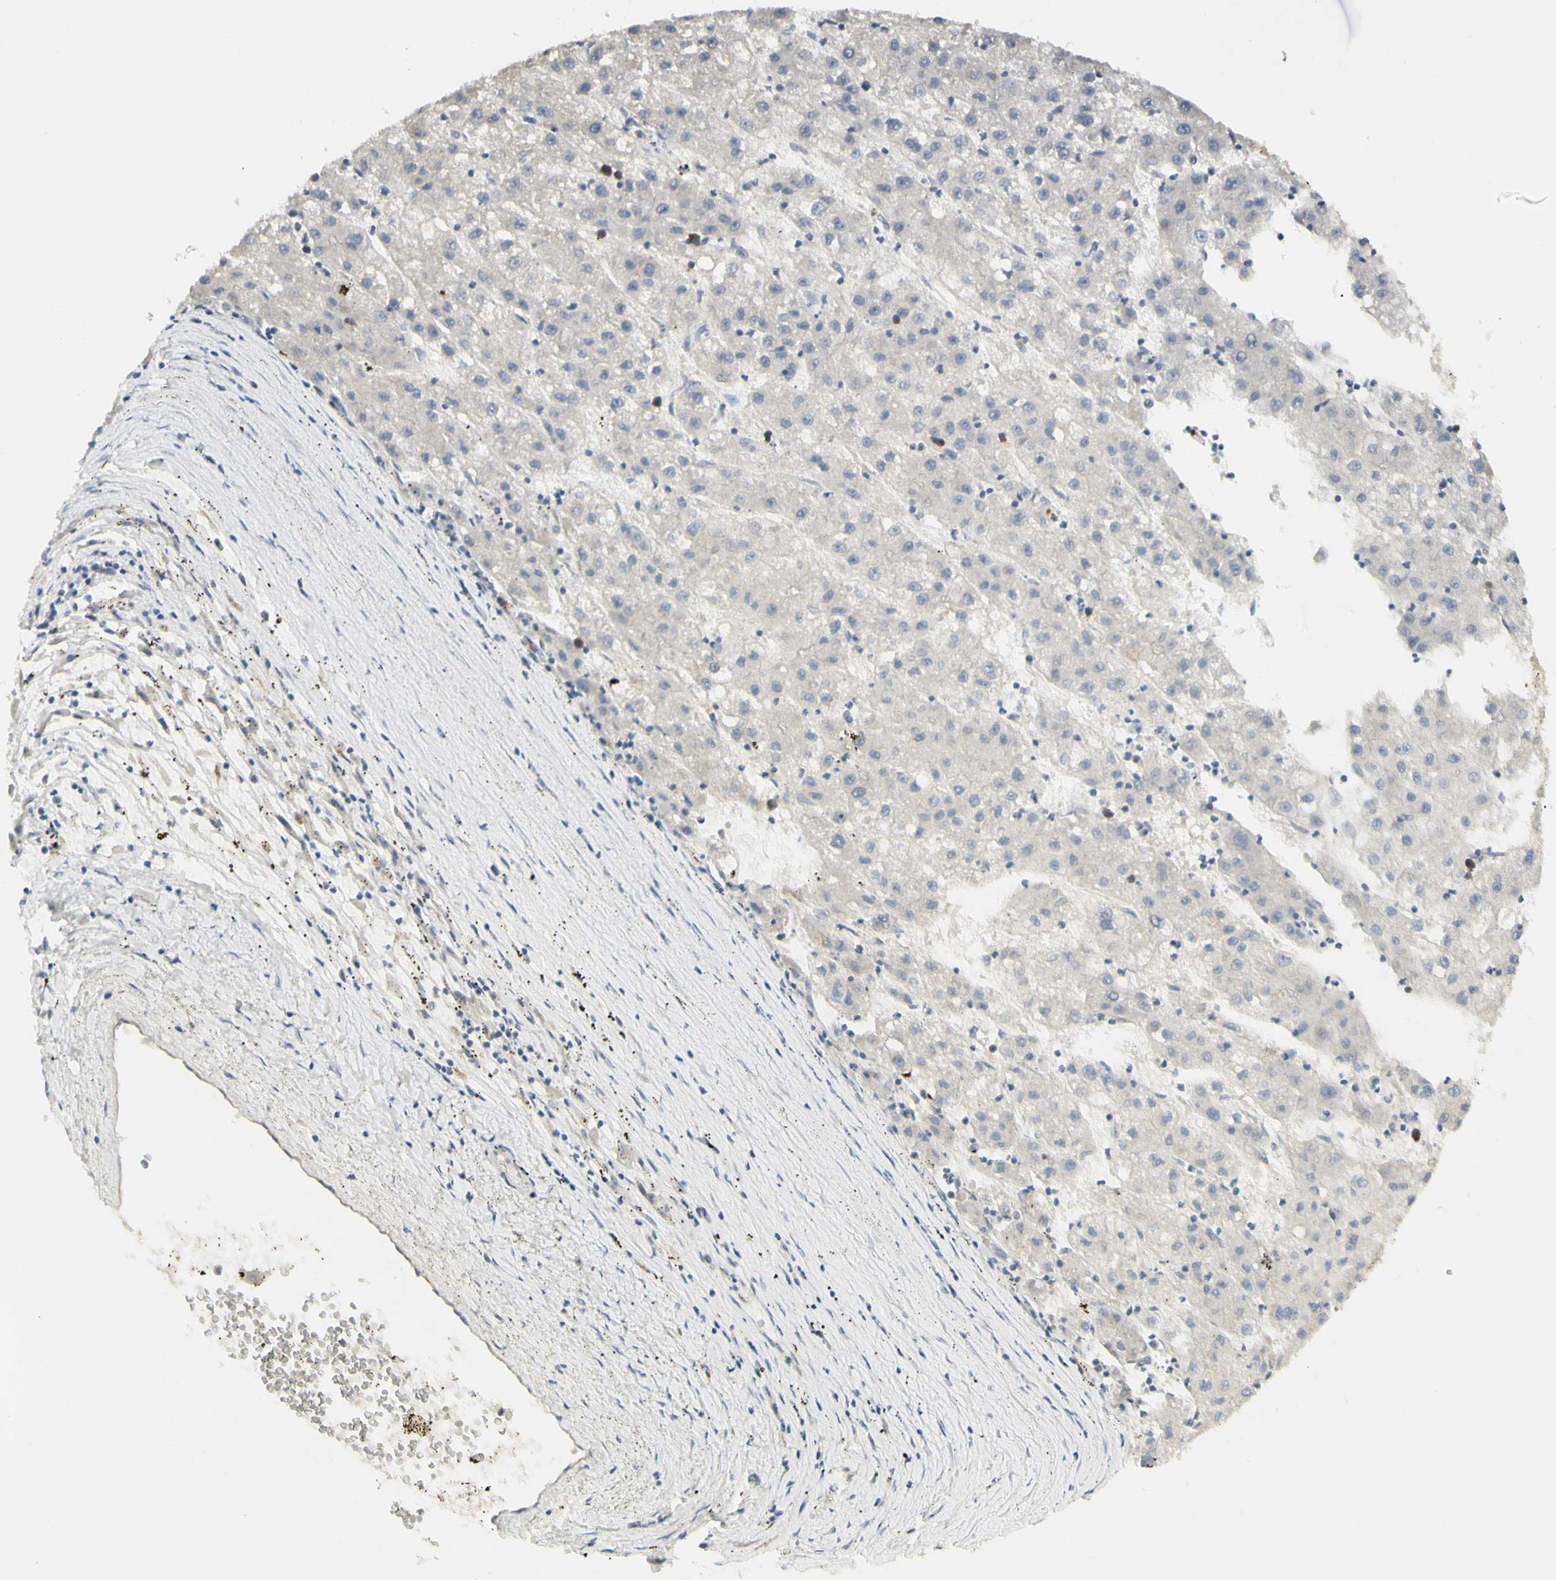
{"staining": {"intensity": "negative", "quantity": "none", "location": "none"}, "tissue": "liver cancer", "cell_type": "Tumor cells", "image_type": "cancer", "snomed": [{"axis": "morphology", "description": "Carcinoma, Hepatocellular, NOS"}, {"axis": "topography", "description": "Liver"}], "caption": "High magnification brightfield microscopy of liver cancer stained with DAB (3,3'-diaminobenzidine) (brown) and counterstained with hematoxylin (blue): tumor cells show no significant expression.", "gene": "KIF11", "patient": {"sex": "male", "age": 72}}